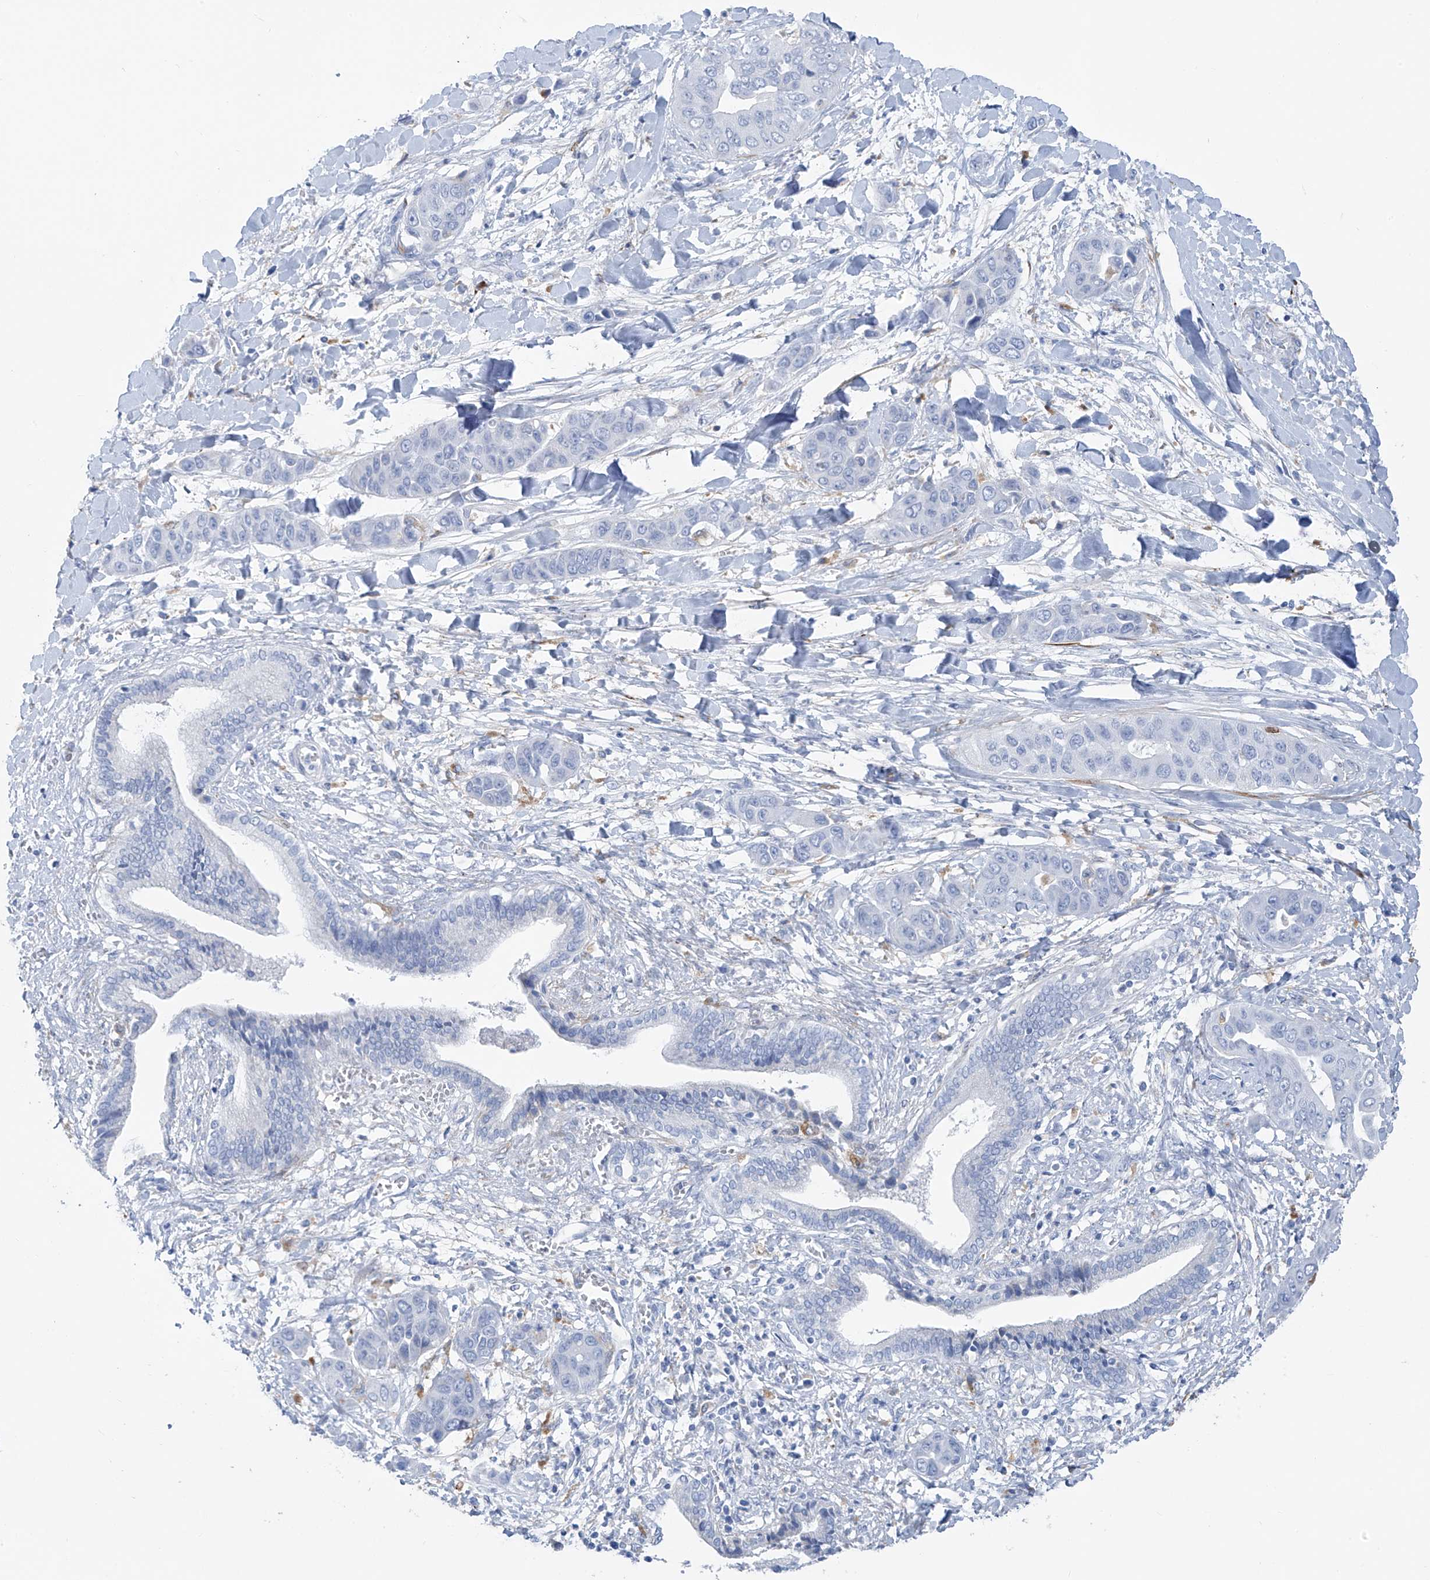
{"staining": {"intensity": "negative", "quantity": "none", "location": "none"}, "tissue": "liver cancer", "cell_type": "Tumor cells", "image_type": "cancer", "snomed": [{"axis": "morphology", "description": "Cholangiocarcinoma"}, {"axis": "topography", "description": "Liver"}], "caption": "Tumor cells show no significant protein staining in cholangiocarcinoma (liver).", "gene": "GLMP", "patient": {"sex": "female", "age": 52}}